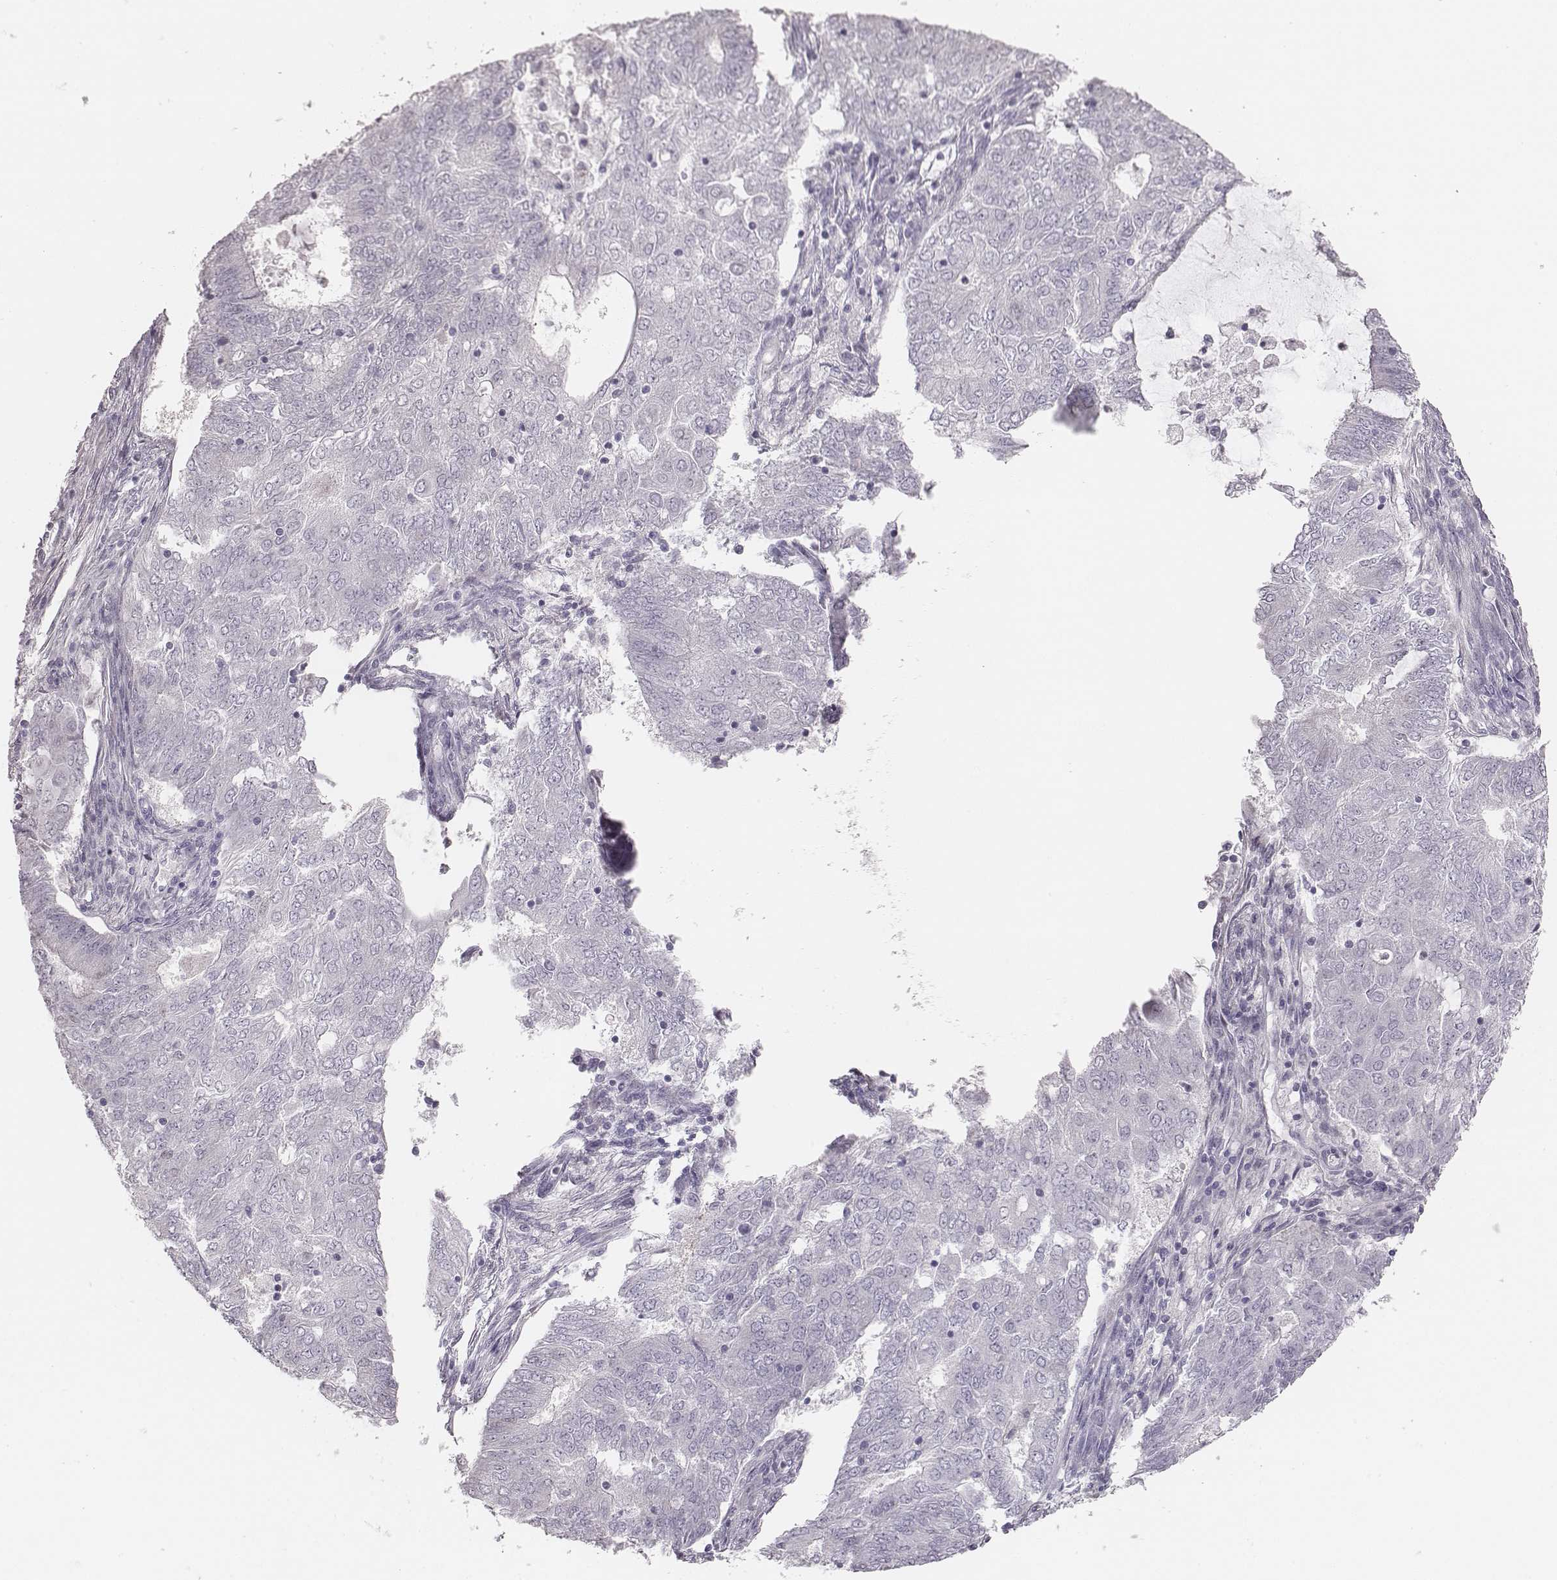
{"staining": {"intensity": "negative", "quantity": "none", "location": "none"}, "tissue": "endometrial cancer", "cell_type": "Tumor cells", "image_type": "cancer", "snomed": [{"axis": "morphology", "description": "Adenocarcinoma, NOS"}, {"axis": "topography", "description": "Endometrium"}], "caption": "A histopathology image of adenocarcinoma (endometrial) stained for a protein demonstrates no brown staining in tumor cells. (Immunohistochemistry, brightfield microscopy, high magnification).", "gene": "PBK", "patient": {"sex": "female", "age": 62}}